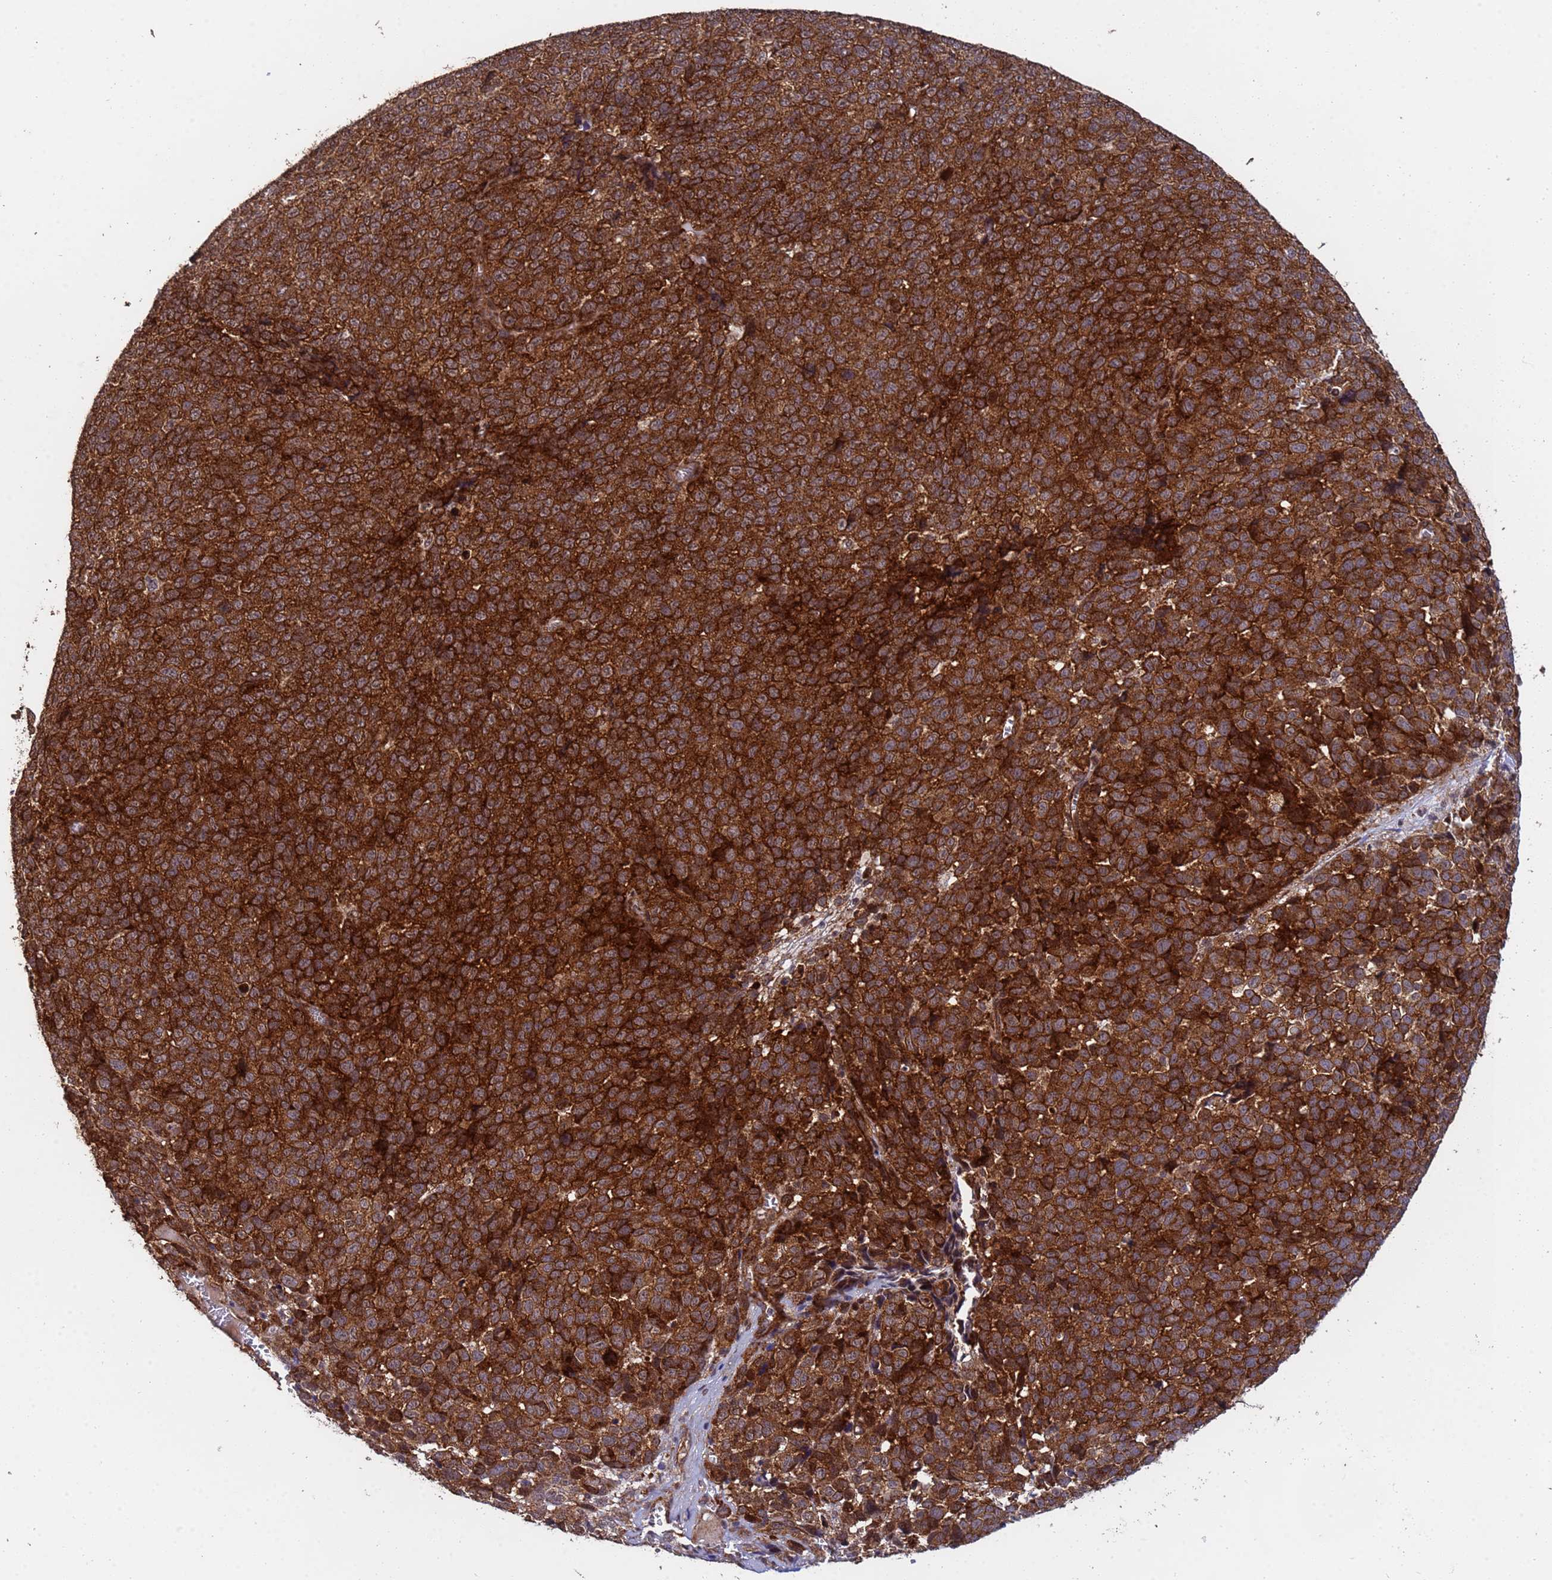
{"staining": {"intensity": "strong", "quantity": ">75%", "location": "cytoplasmic/membranous"}, "tissue": "melanoma", "cell_type": "Tumor cells", "image_type": "cancer", "snomed": [{"axis": "morphology", "description": "Malignant melanoma, NOS"}, {"axis": "topography", "description": "Nose, NOS"}], "caption": "A high-resolution micrograph shows immunohistochemistry staining of melanoma, which shows strong cytoplasmic/membranous staining in about >75% of tumor cells.", "gene": "TRIP6", "patient": {"sex": "female", "age": 48}}